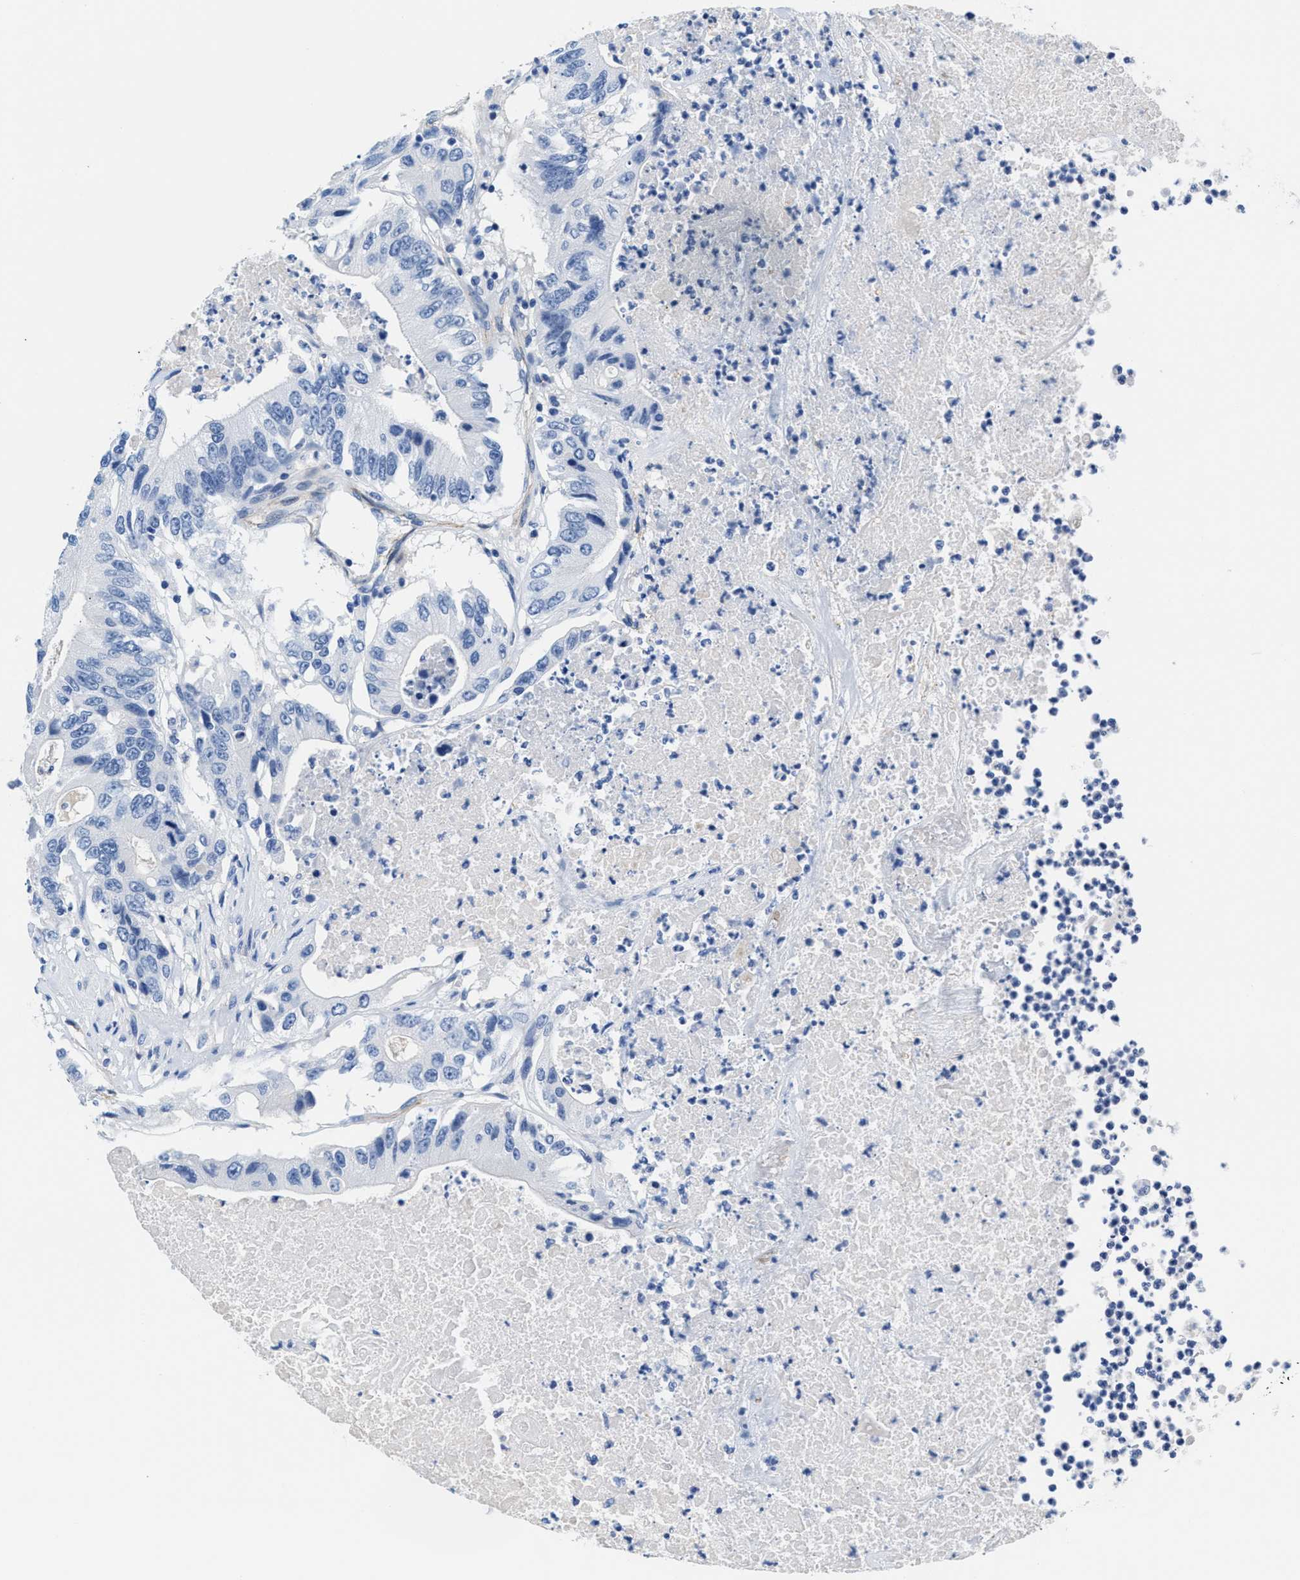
{"staining": {"intensity": "negative", "quantity": "none", "location": "none"}, "tissue": "colorectal cancer", "cell_type": "Tumor cells", "image_type": "cancer", "snomed": [{"axis": "morphology", "description": "Adenocarcinoma, NOS"}, {"axis": "topography", "description": "Colon"}], "caption": "An IHC histopathology image of colorectal adenocarcinoma is shown. There is no staining in tumor cells of colorectal adenocarcinoma. (Stains: DAB (3,3'-diaminobenzidine) IHC with hematoxylin counter stain, Microscopy: brightfield microscopy at high magnification).", "gene": "SLFN13", "patient": {"sex": "female", "age": 77}}